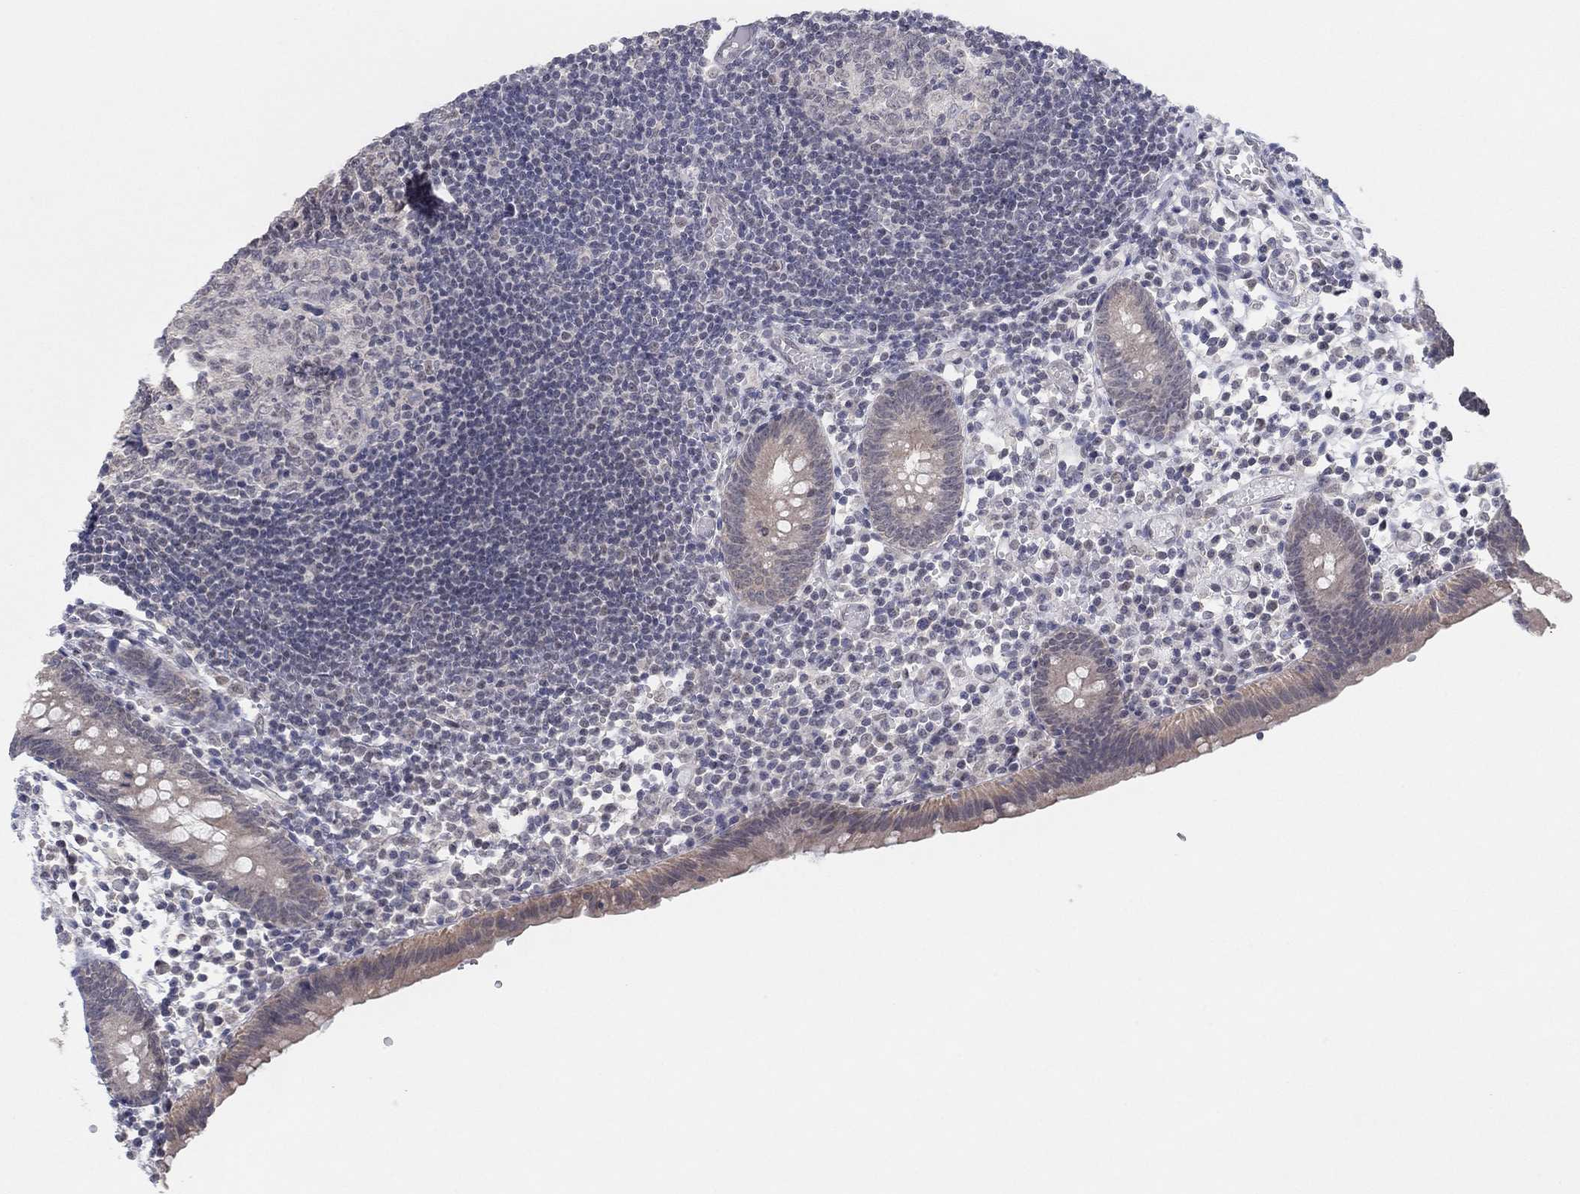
{"staining": {"intensity": "weak", "quantity": "25%-75%", "location": "cytoplasmic/membranous"}, "tissue": "appendix", "cell_type": "Glandular cells", "image_type": "normal", "snomed": [{"axis": "morphology", "description": "Normal tissue, NOS"}, {"axis": "topography", "description": "Appendix"}], "caption": "Weak cytoplasmic/membranous expression for a protein is appreciated in about 25%-75% of glandular cells of normal appendix using immunohistochemistry (IHC).", "gene": "SLC22A2", "patient": {"sex": "female", "age": 40}}